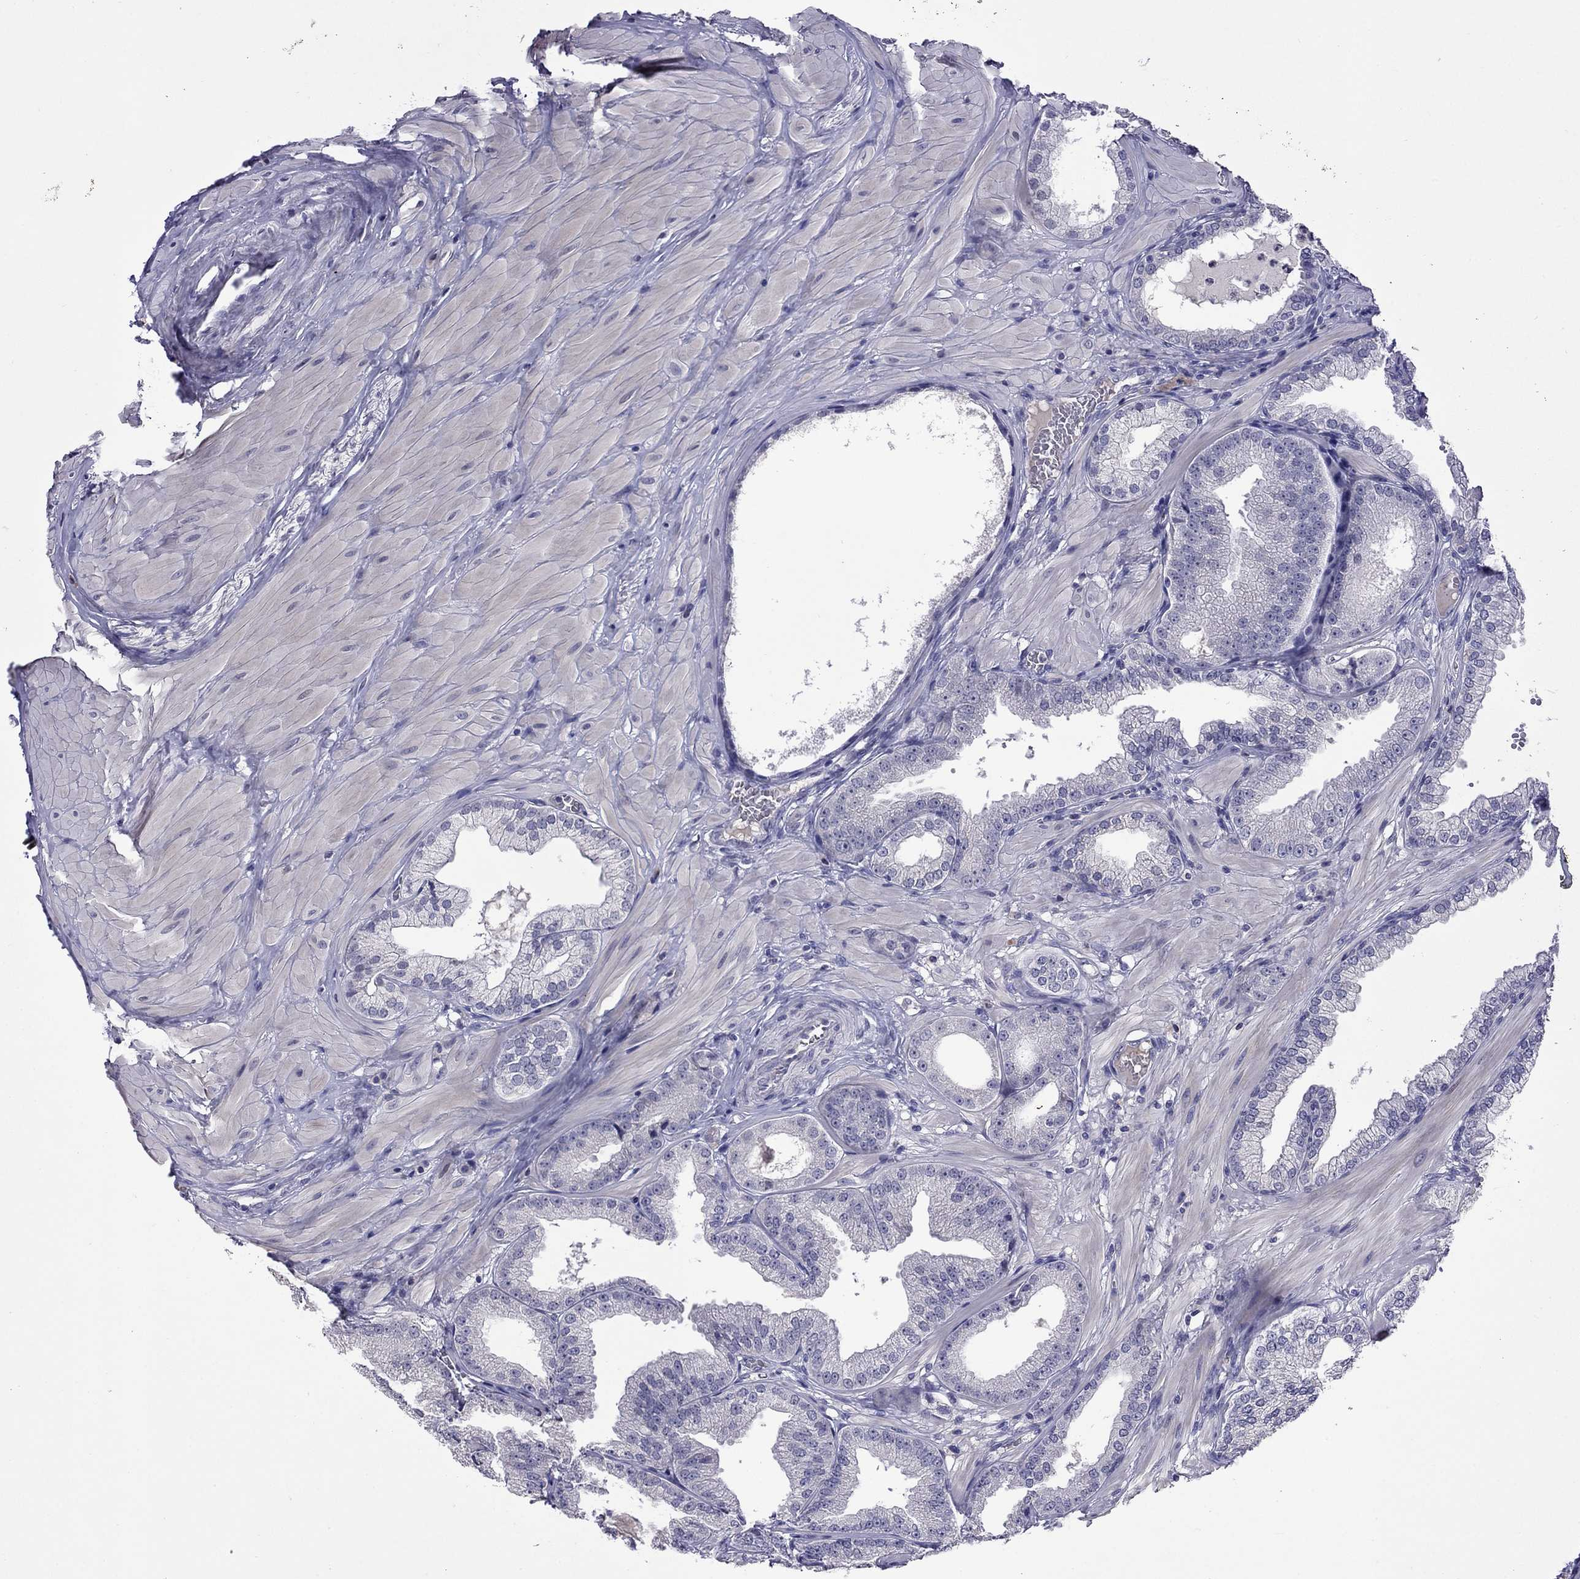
{"staining": {"intensity": "negative", "quantity": "none", "location": "none"}, "tissue": "prostate cancer", "cell_type": "Tumor cells", "image_type": "cancer", "snomed": [{"axis": "morphology", "description": "Adenocarcinoma, Low grade"}, {"axis": "topography", "description": "Prostate"}], "caption": "Tumor cells are negative for protein expression in human prostate low-grade adenocarcinoma.", "gene": "STAR", "patient": {"sex": "male", "age": 55}}